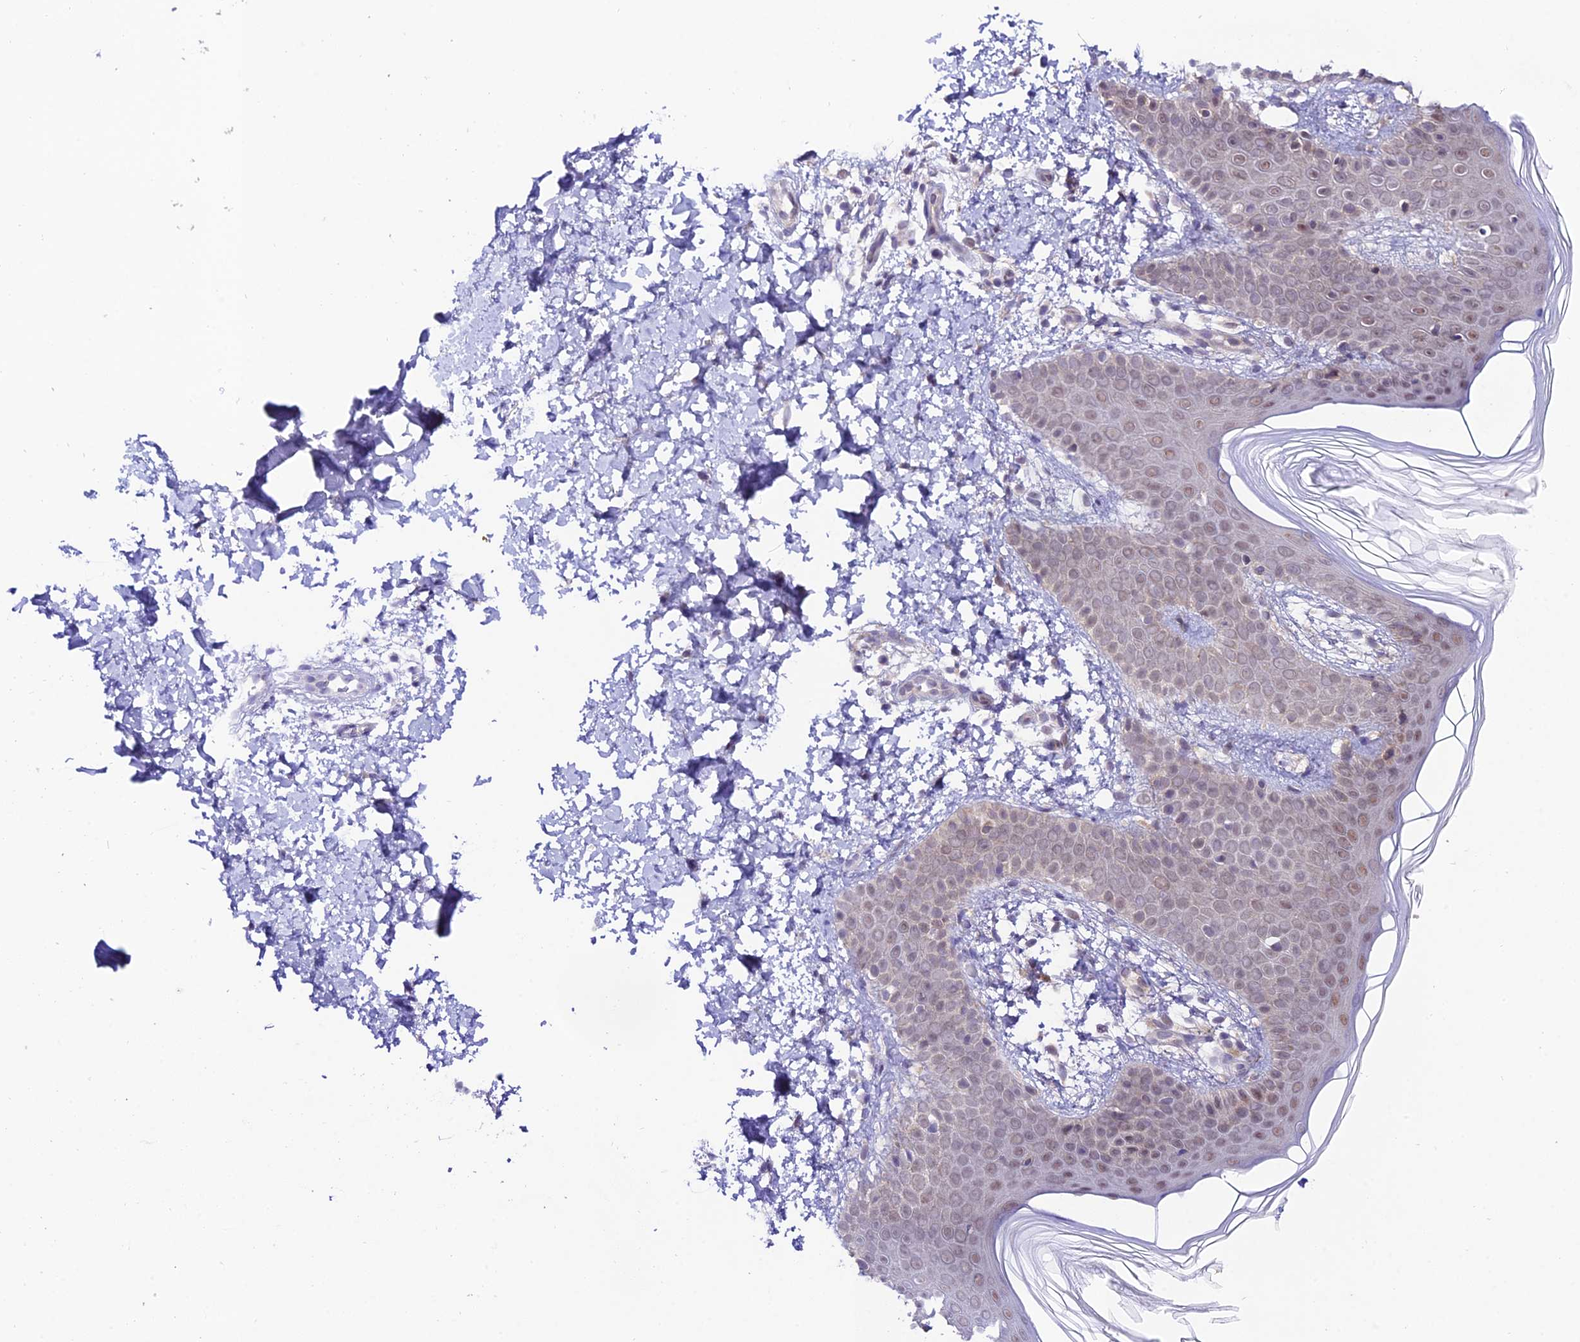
{"staining": {"intensity": "negative", "quantity": "none", "location": "none"}, "tissue": "skin", "cell_type": "Fibroblasts", "image_type": "normal", "snomed": [{"axis": "morphology", "description": "Normal tissue, NOS"}, {"axis": "topography", "description": "Skin"}], "caption": "IHC of unremarkable human skin shows no expression in fibroblasts.", "gene": "TRIM40", "patient": {"sex": "male", "age": 36}}